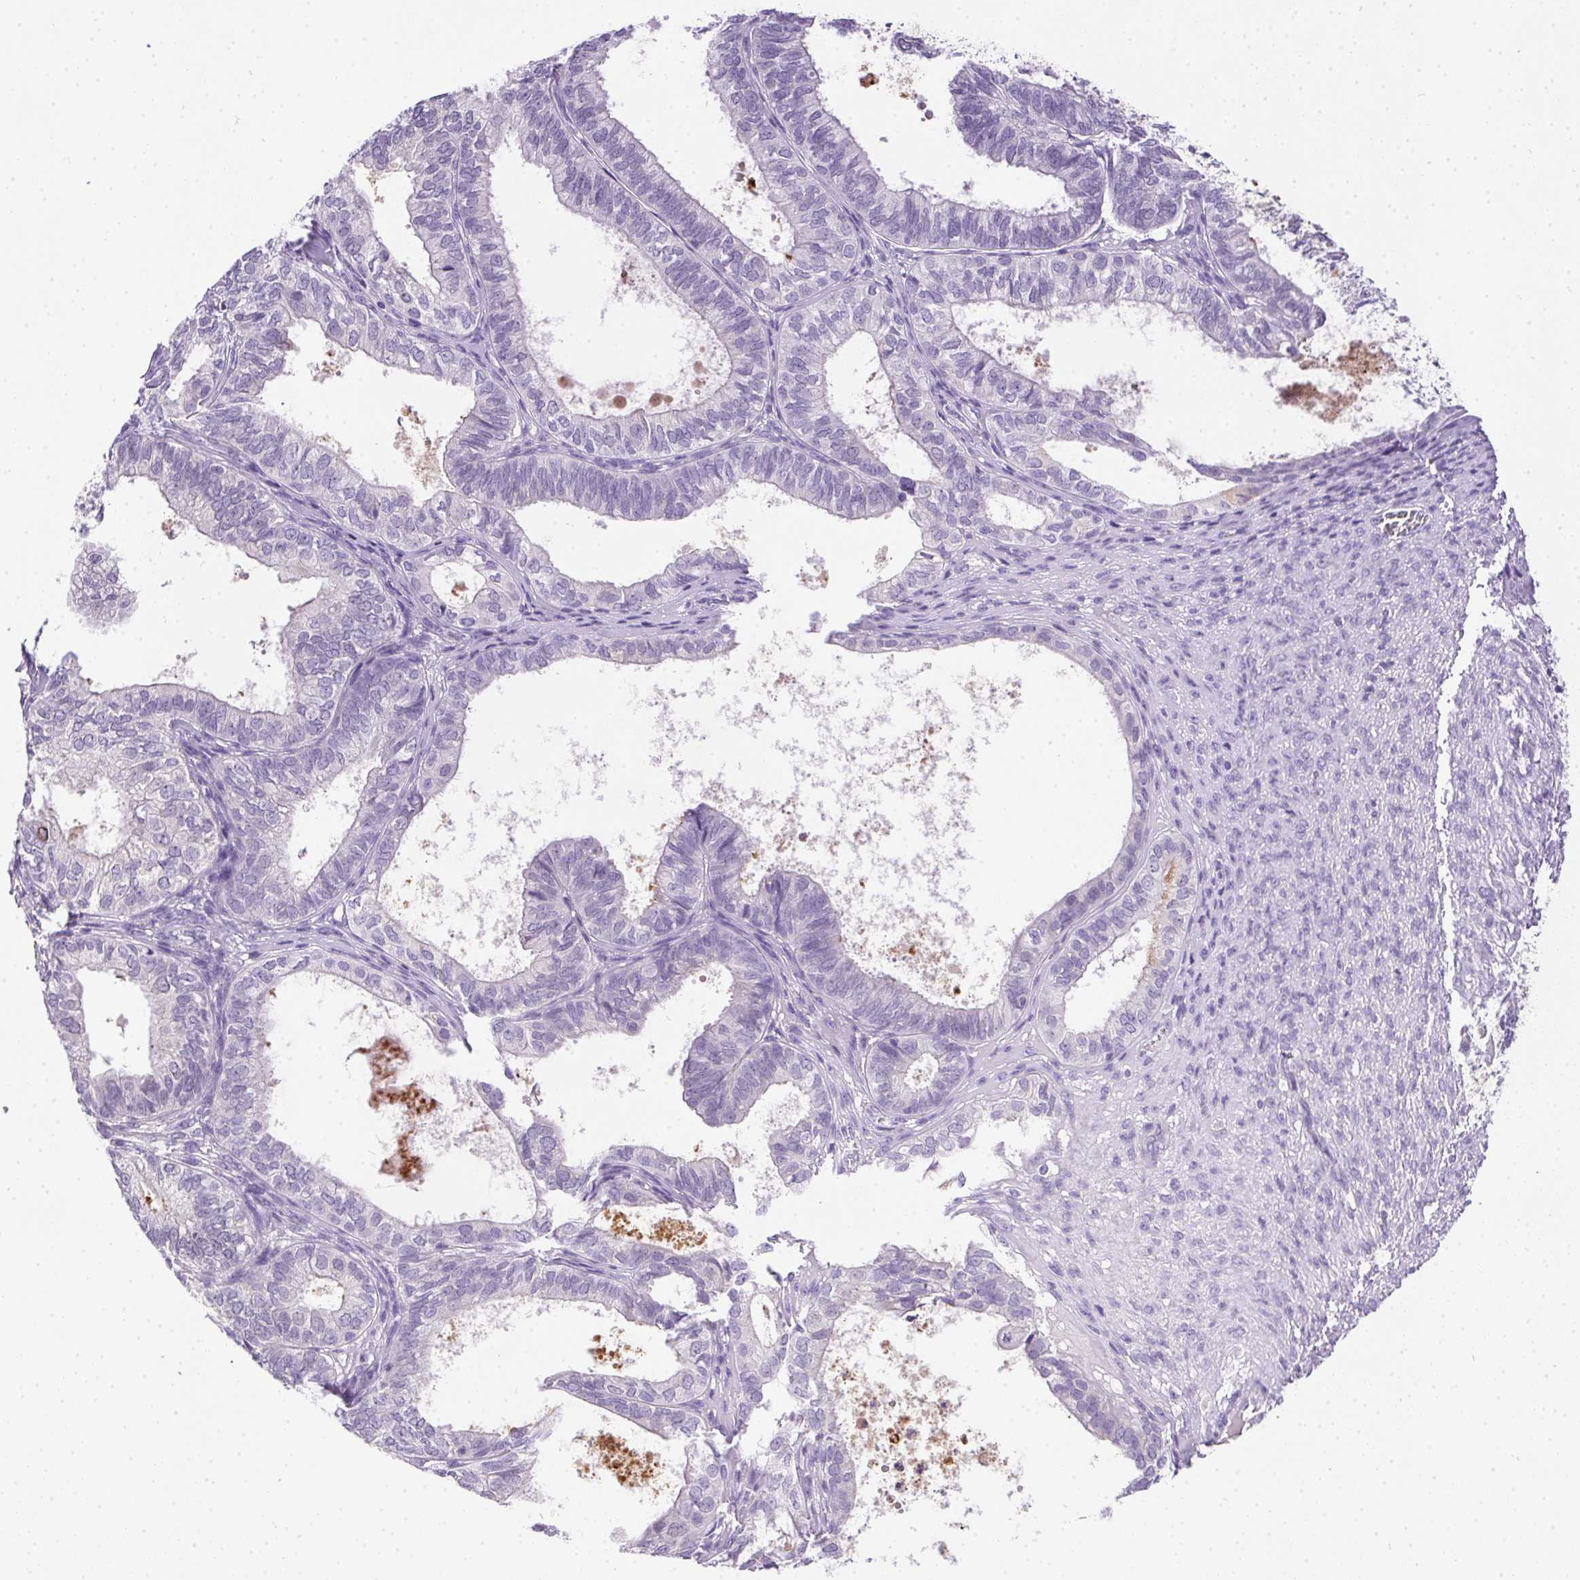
{"staining": {"intensity": "negative", "quantity": "none", "location": "none"}, "tissue": "ovarian cancer", "cell_type": "Tumor cells", "image_type": "cancer", "snomed": [{"axis": "morphology", "description": "Carcinoma, endometroid"}, {"axis": "topography", "description": "Ovary"}], "caption": "The IHC histopathology image has no significant positivity in tumor cells of ovarian endometroid carcinoma tissue.", "gene": "SSTR4", "patient": {"sex": "female", "age": 64}}